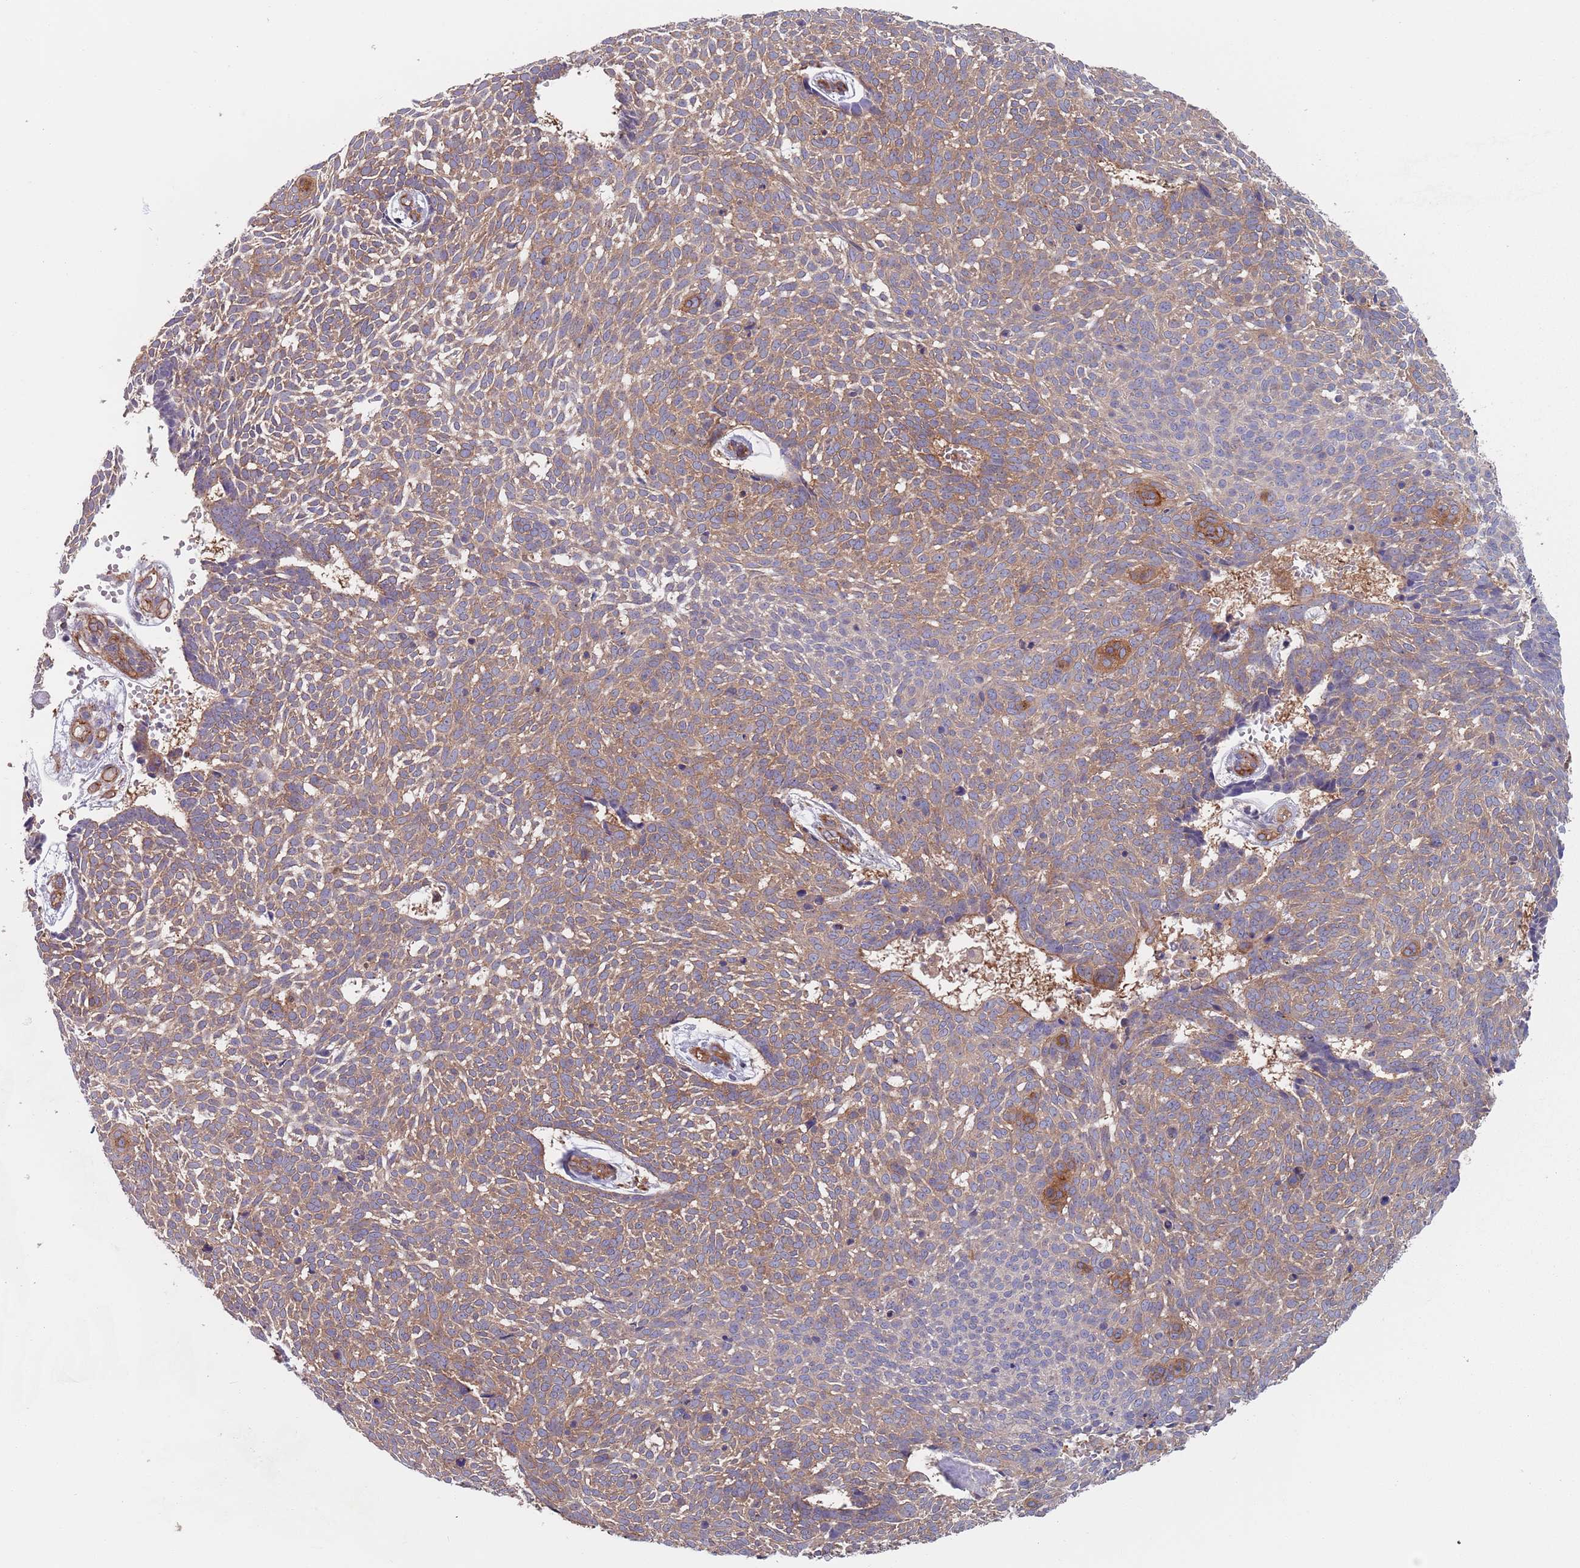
{"staining": {"intensity": "moderate", "quantity": ">75%", "location": "cytoplasmic/membranous"}, "tissue": "skin cancer", "cell_type": "Tumor cells", "image_type": "cancer", "snomed": [{"axis": "morphology", "description": "Basal cell carcinoma"}, {"axis": "topography", "description": "Skin"}], "caption": "Moderate cytoplasmic/membranous protein positivity is seen in about >75% of tumor cells in skin cancer.", "gene": "APPL2", "patient": {"sex": "male", "age": 61}}